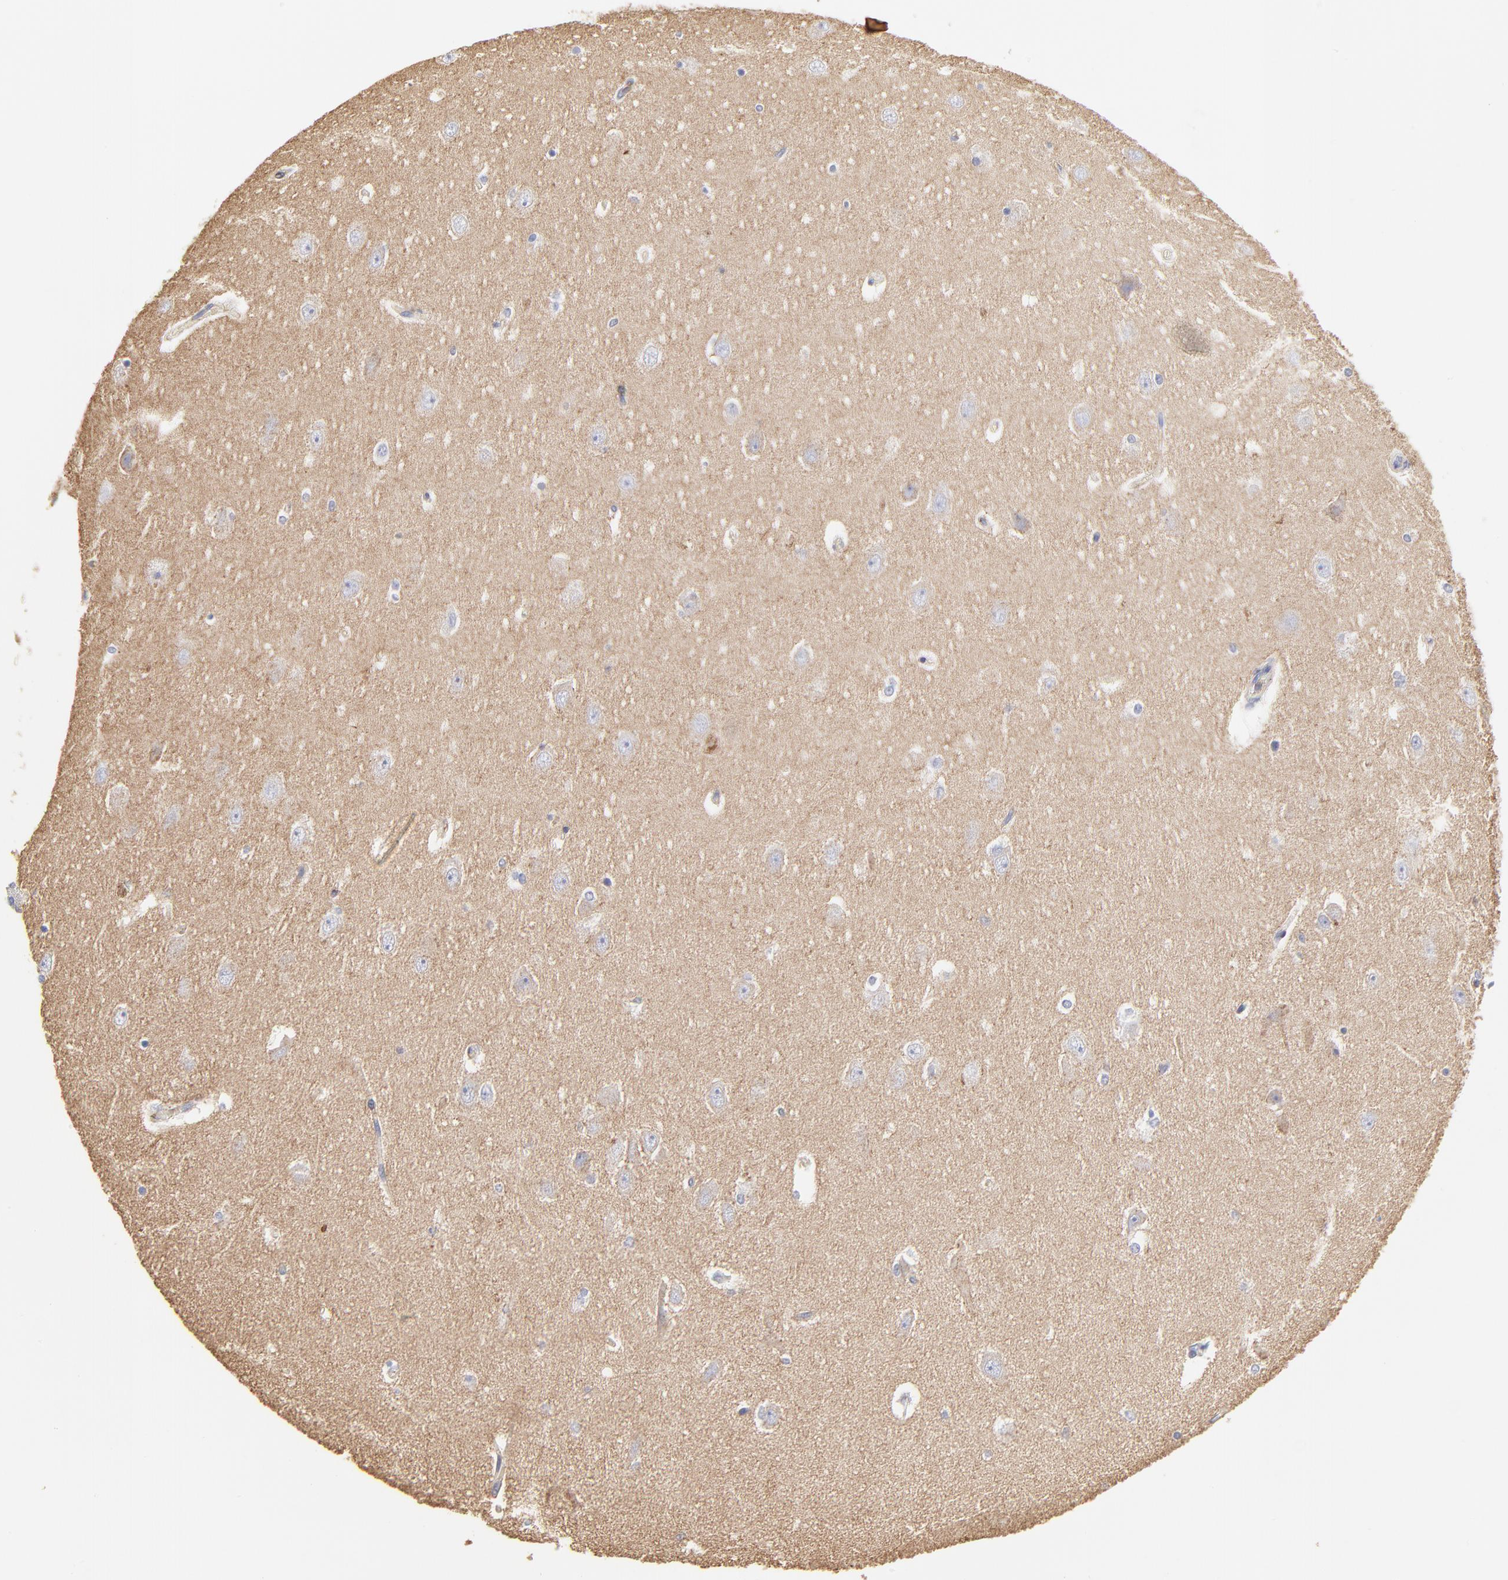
{"staining": {"intensity": "negative", "quantity": "none", "location": "none"}, "tissue": "hippocampus", "cell_type": "Glial cells", "image_type": "normal", "snomed": [{"axis": "morphology", "description": "Normal tissue, NOS"}, {"axis": "topography", "description": "Hippocampus"}], "caption": "DAB immunohistochemical staining of unremarkable human hippocampus exhibits no significant expression in glial cells. (IHC, brightfield microscopy, high magnification).", "gene": "ANXA6", "patient": {"sex": "female", "age": 54}}